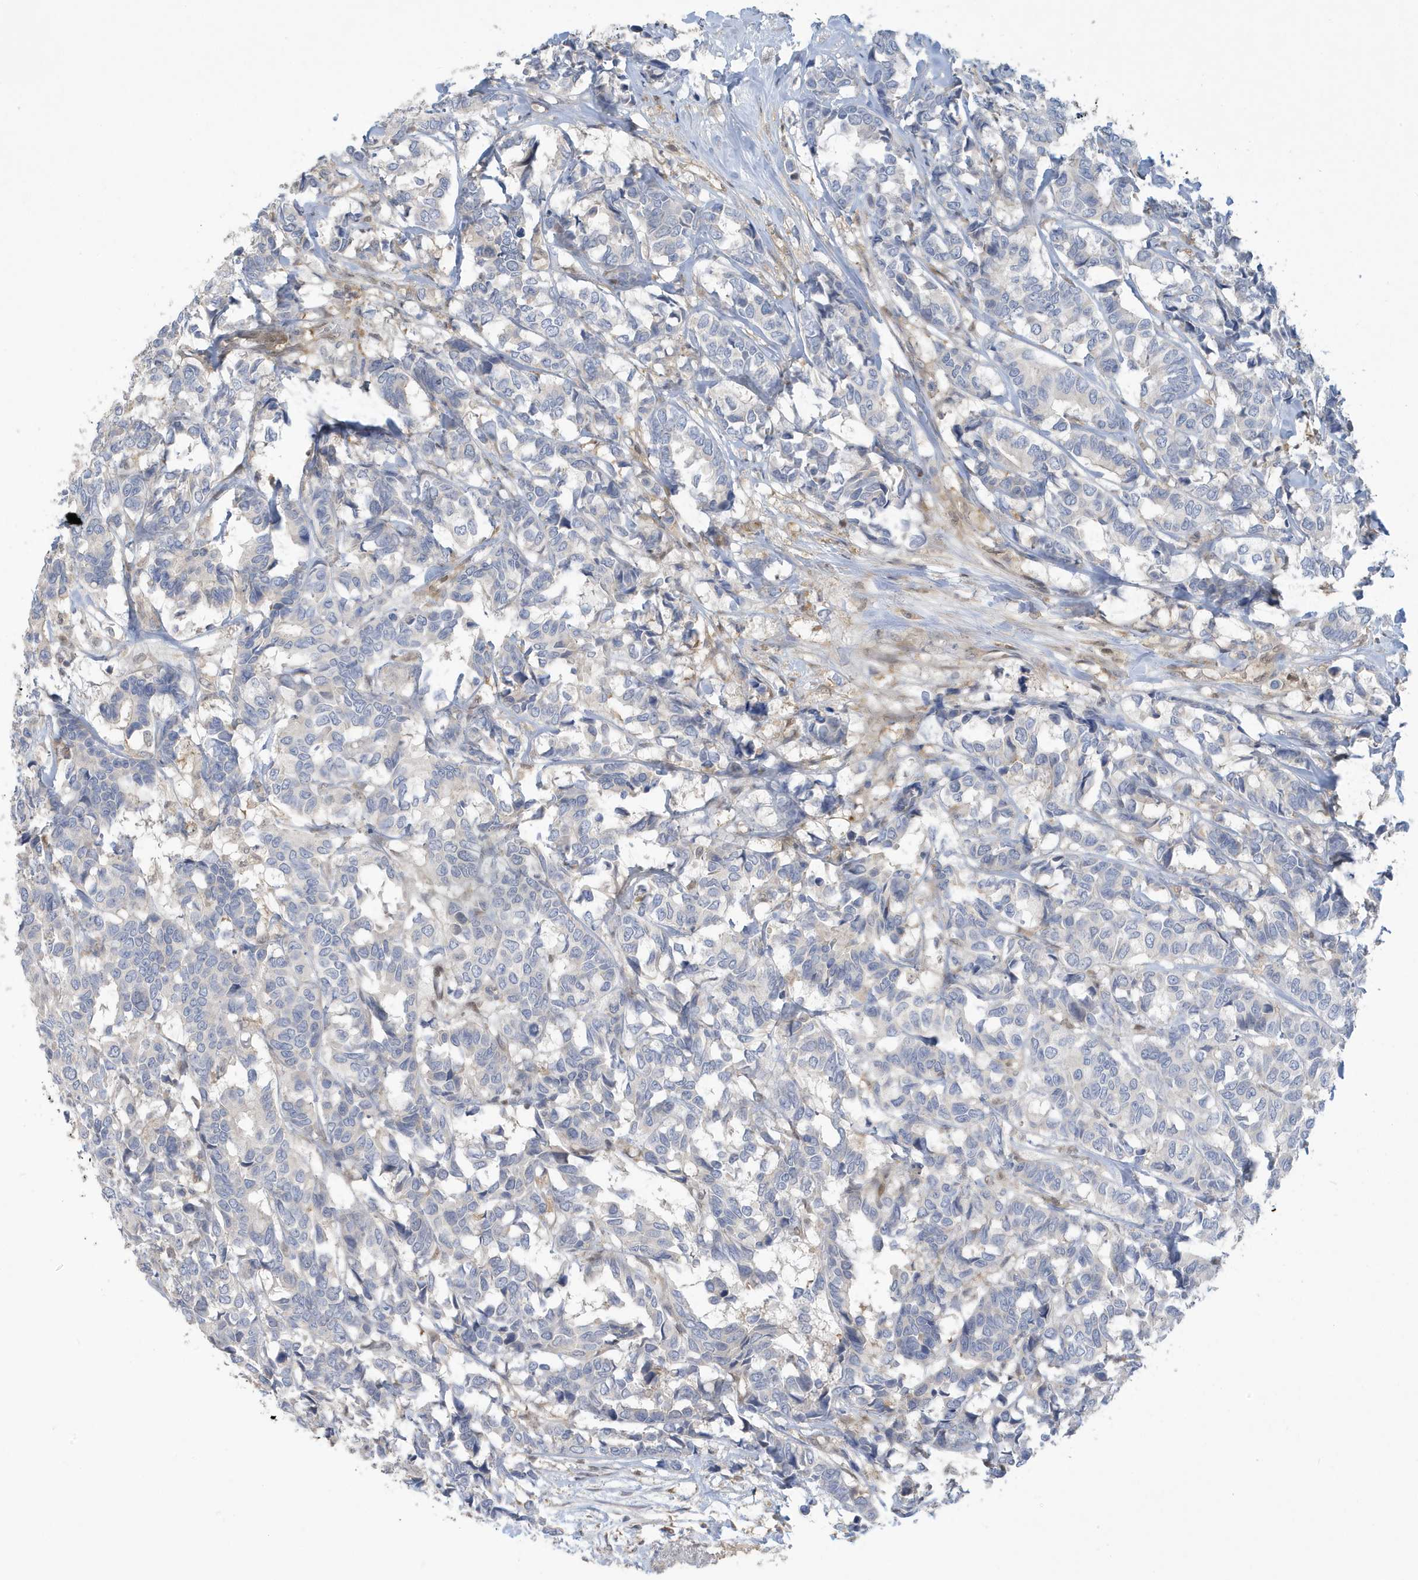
{"staining": {"intensity": "negative", "quantity": "none", "location": "none"}, "tissue": "breast cancer", "cell_type": "Tumor cells", "image_type": "cancer", "snomed": [{"axis": "morphology", "description": "Duct carcinoma"}, {"axis": "topography", "description": "Breast"}], "caption": "Tumor cells show no significant protein expression in invasive ductal carcinoma (breast).", "gene": "NCOA7", "patient": {"sex": "female", "age": 87}}